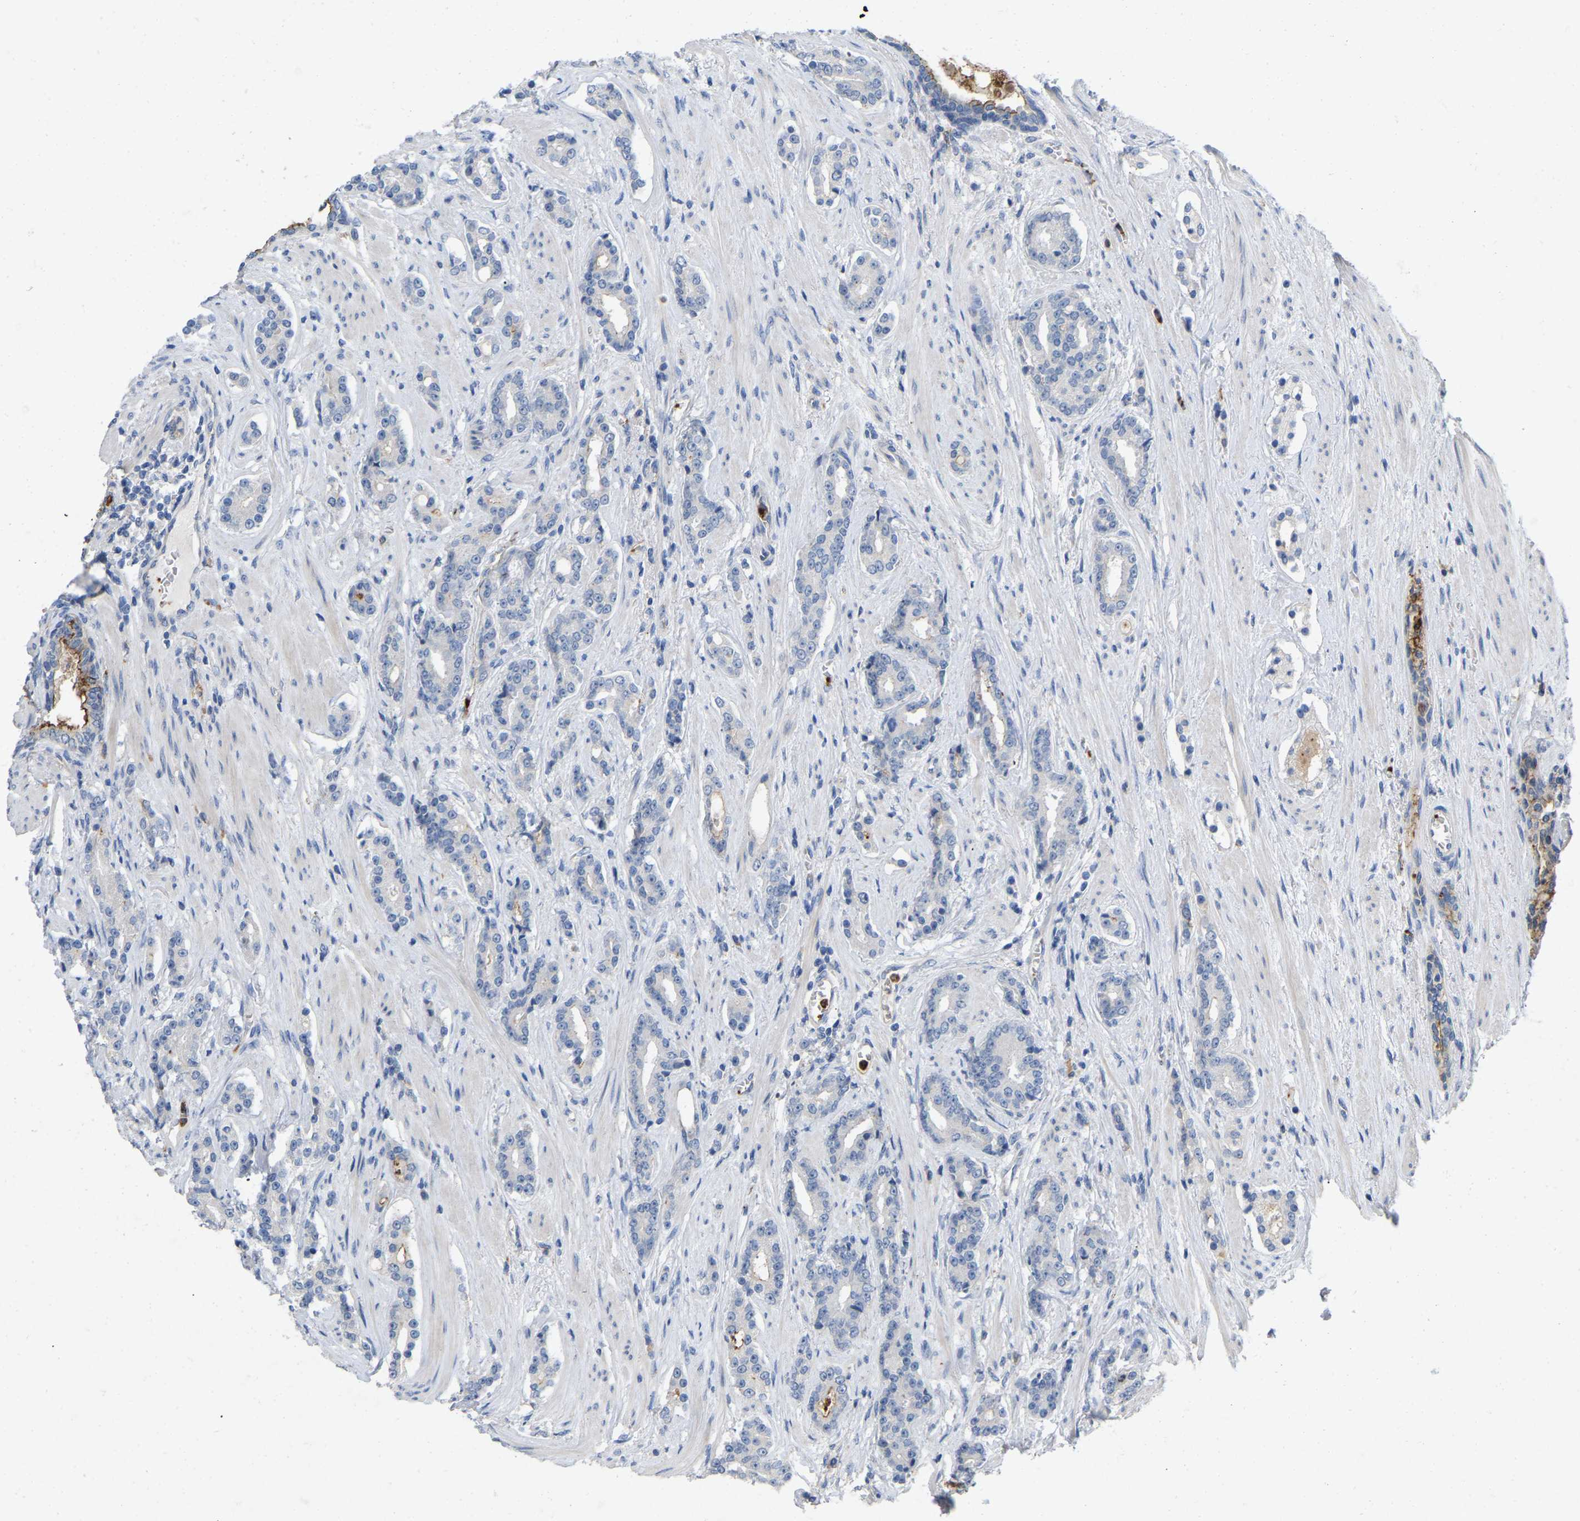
{"staining": {"intensity": "negative", "quantity": "none", "location": "none"}, "tissue": "prostate cancer", "cell_type": "Tumor cells", "image_type": "cancer", "snomed": [{"axis": "morphology", "description": "Adenocarcinoma, High grade"}, {"axis": "topography", "description": "Prostate"}], "caption": "The micrograph displays no significant positivity in tumor cells of prostate adenocarcinoma (high-grade). (DAB IHC, high magnification).", "gene": "RHEB", "patient": {"sex": "male", "age": 71}}